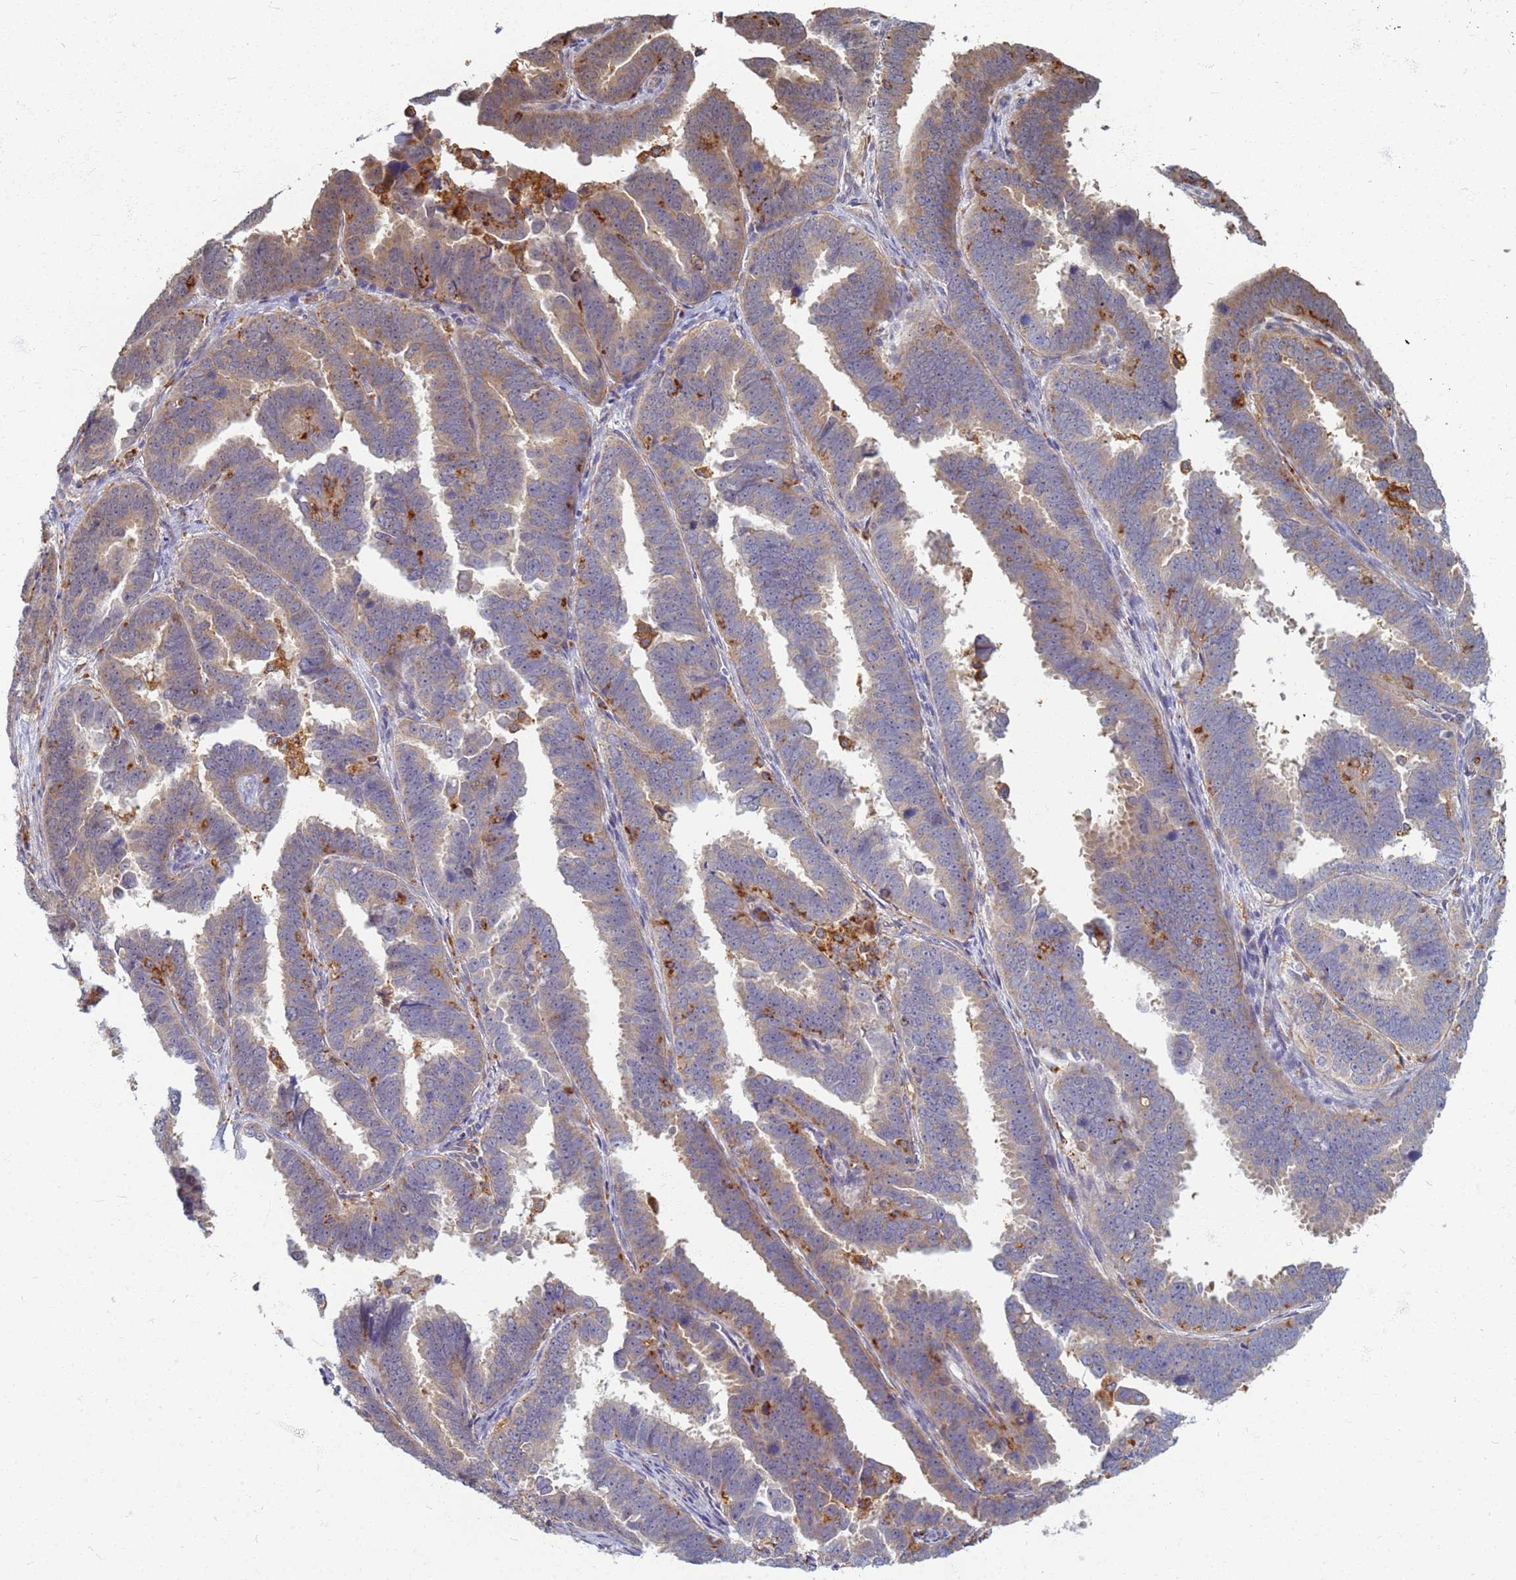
{"staining": {"intensity": "weak", "quantity": "25%-75%", "location": "cytoplasmic/membranous"}, "tissue": "endometrial cancer", "cell_type": "Tumor cells", "image_type": "cancer", "snomed": [{"axis": "morphology", "description": "Adenocarcinoma, NOS"}, {"axis": "topography", "description": "Endometrium"}], "caption": "Brown immunohistochemical staining in human endometrial cancer (adenocarcinoma) demonstrates weak cytoplasmic/membranous staining in approximately 25%-75% of tumor cells.", "gene": "ATP6V1E1", "patient": {"sex": "female", "age": 75}}